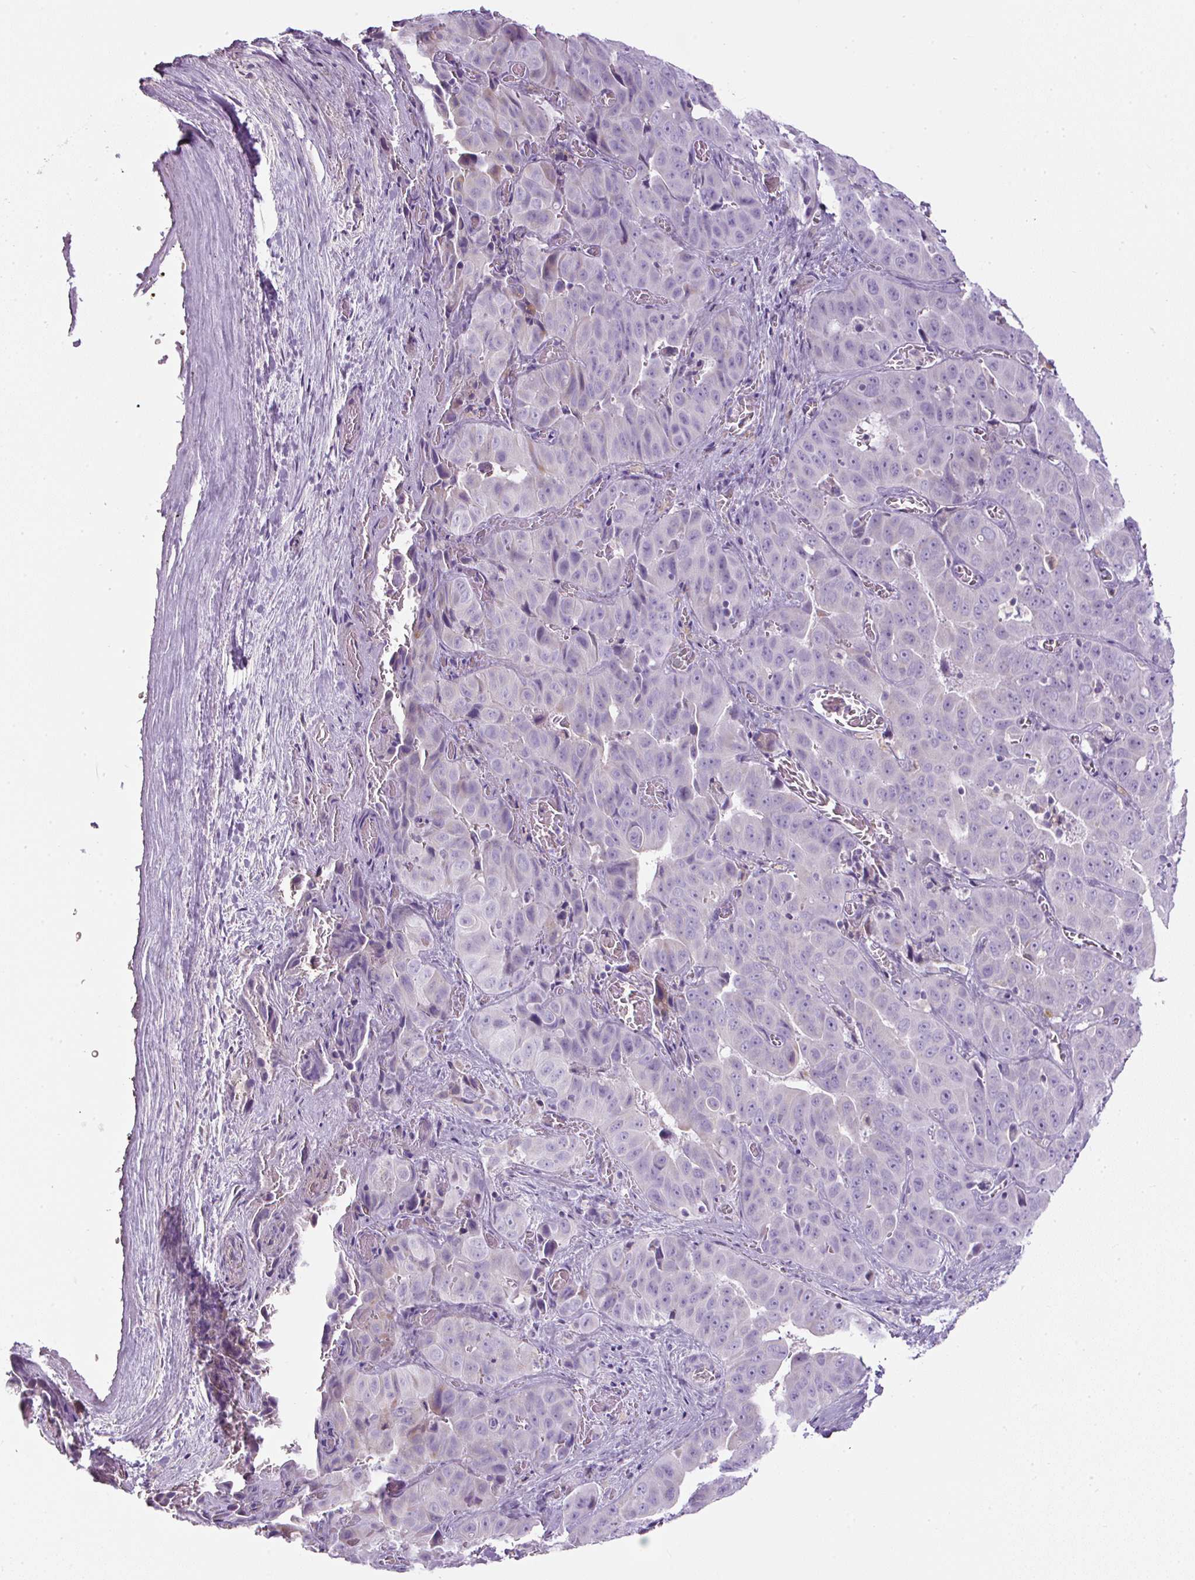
{"staining": {"intensity": "negative", "quantity": "none", "location": "none"}, "tissue": "liver cancer", "cell_type": "Tumor cells", "image_type": "cancer", "snomed": [{"axis": "morphology", "description": "Cholangiocarcinoma"}, {"axis": "topography", "description": "Liver"}], "caption": "Immunohistochemistry of human liver cancer demonstrates no positivity in tumor cells.", "gene": "FGFBP3", "patient": {"sex": "female", "age": 52}}